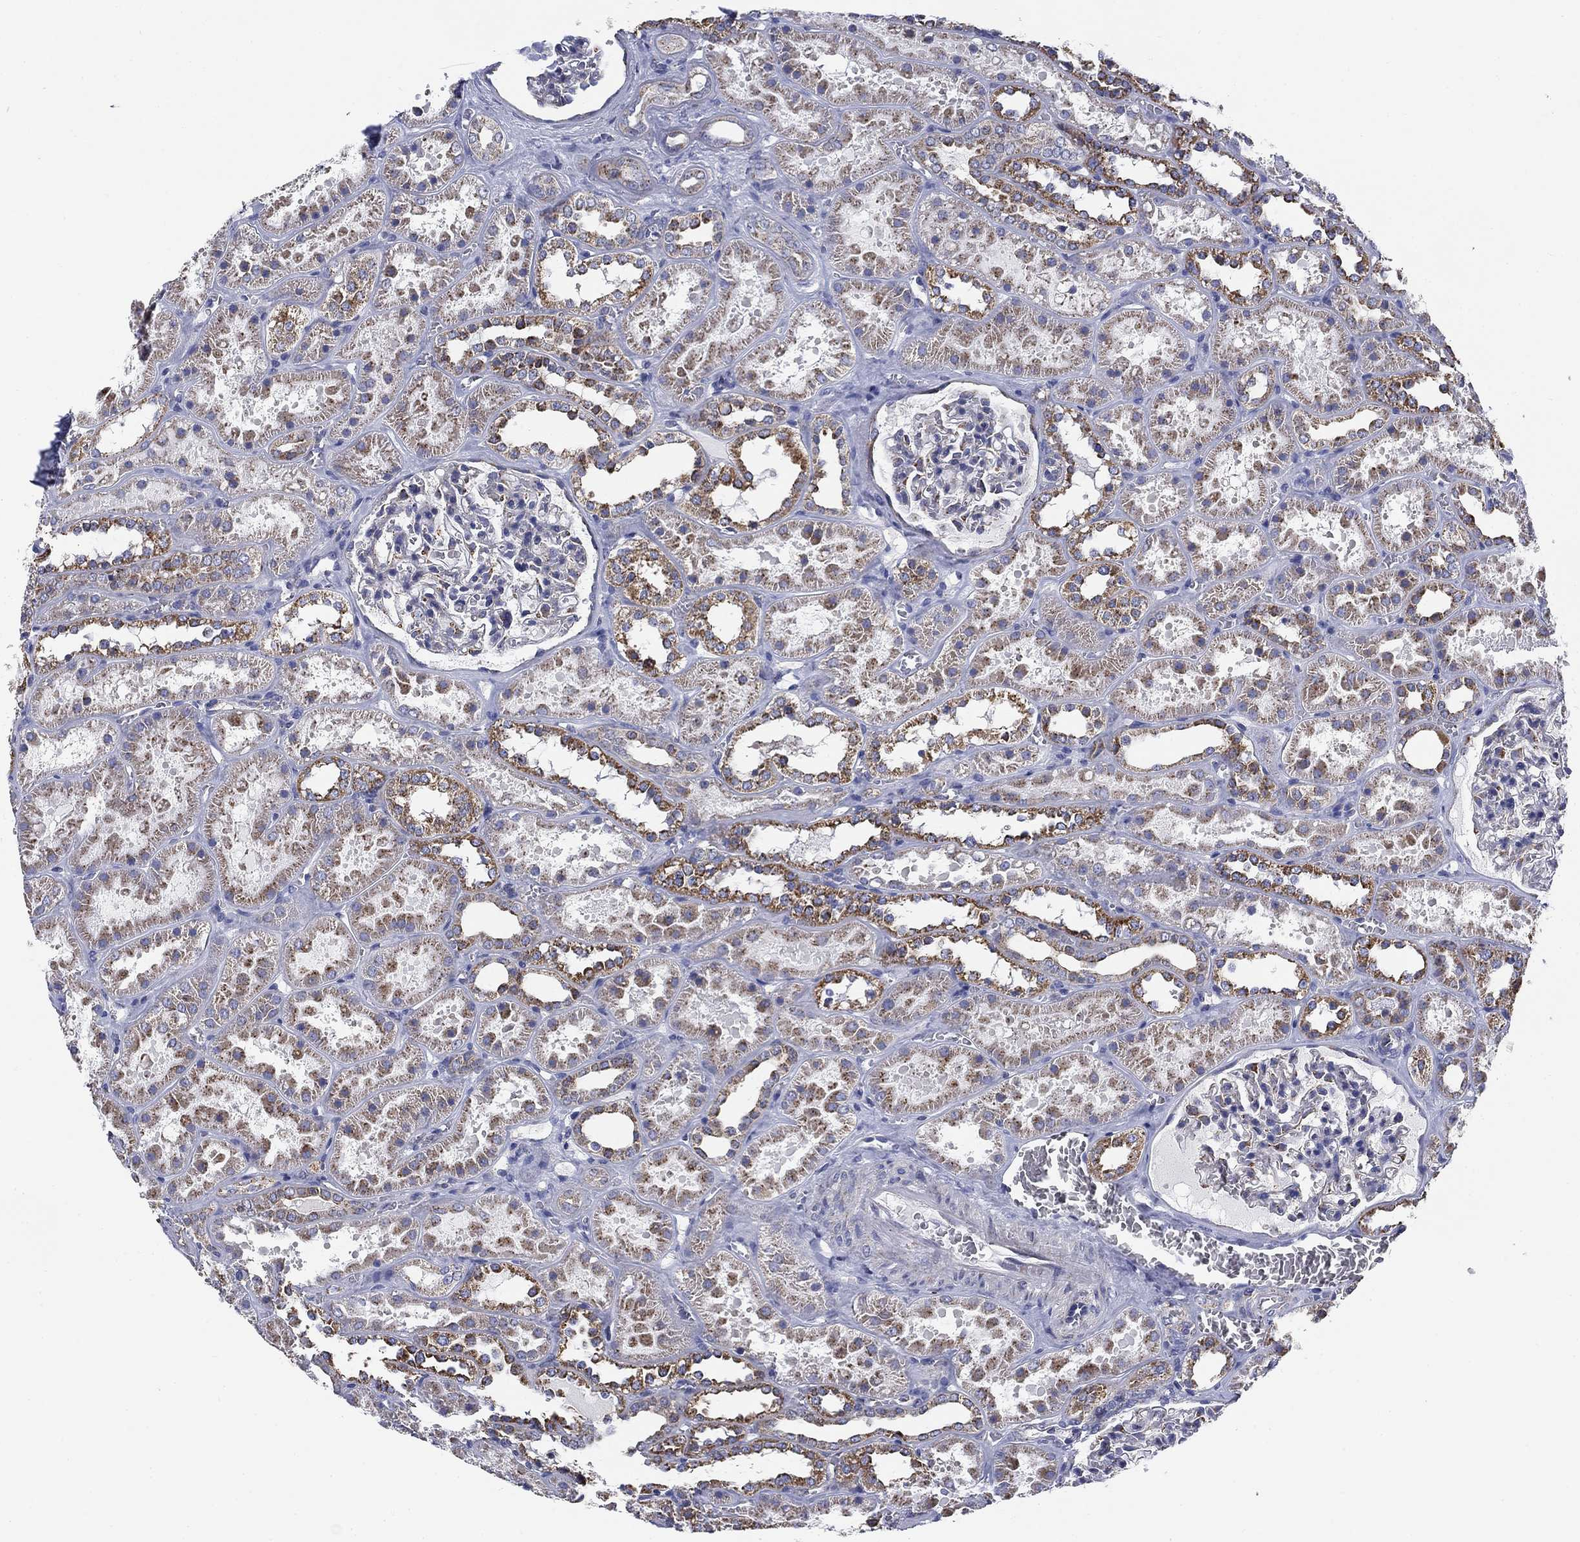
{"staining": {"intensity": "negative", "quantity": "none", "location": "none"}, "tissue": "kidney", "cell_type": "Cells in glomeruli", "image_type": "normal", "snomed": [{"axis": "morphology", "description": "Normal tissue, NOS"}, {"axis": "topography", "description": "Kidney"}], "caption": "The micrograph demonstrates no staining of cells in glomeruli in unremarkable kidney.", "gene": "NACAD", "patient": {"sex": "female", "age": 41}}